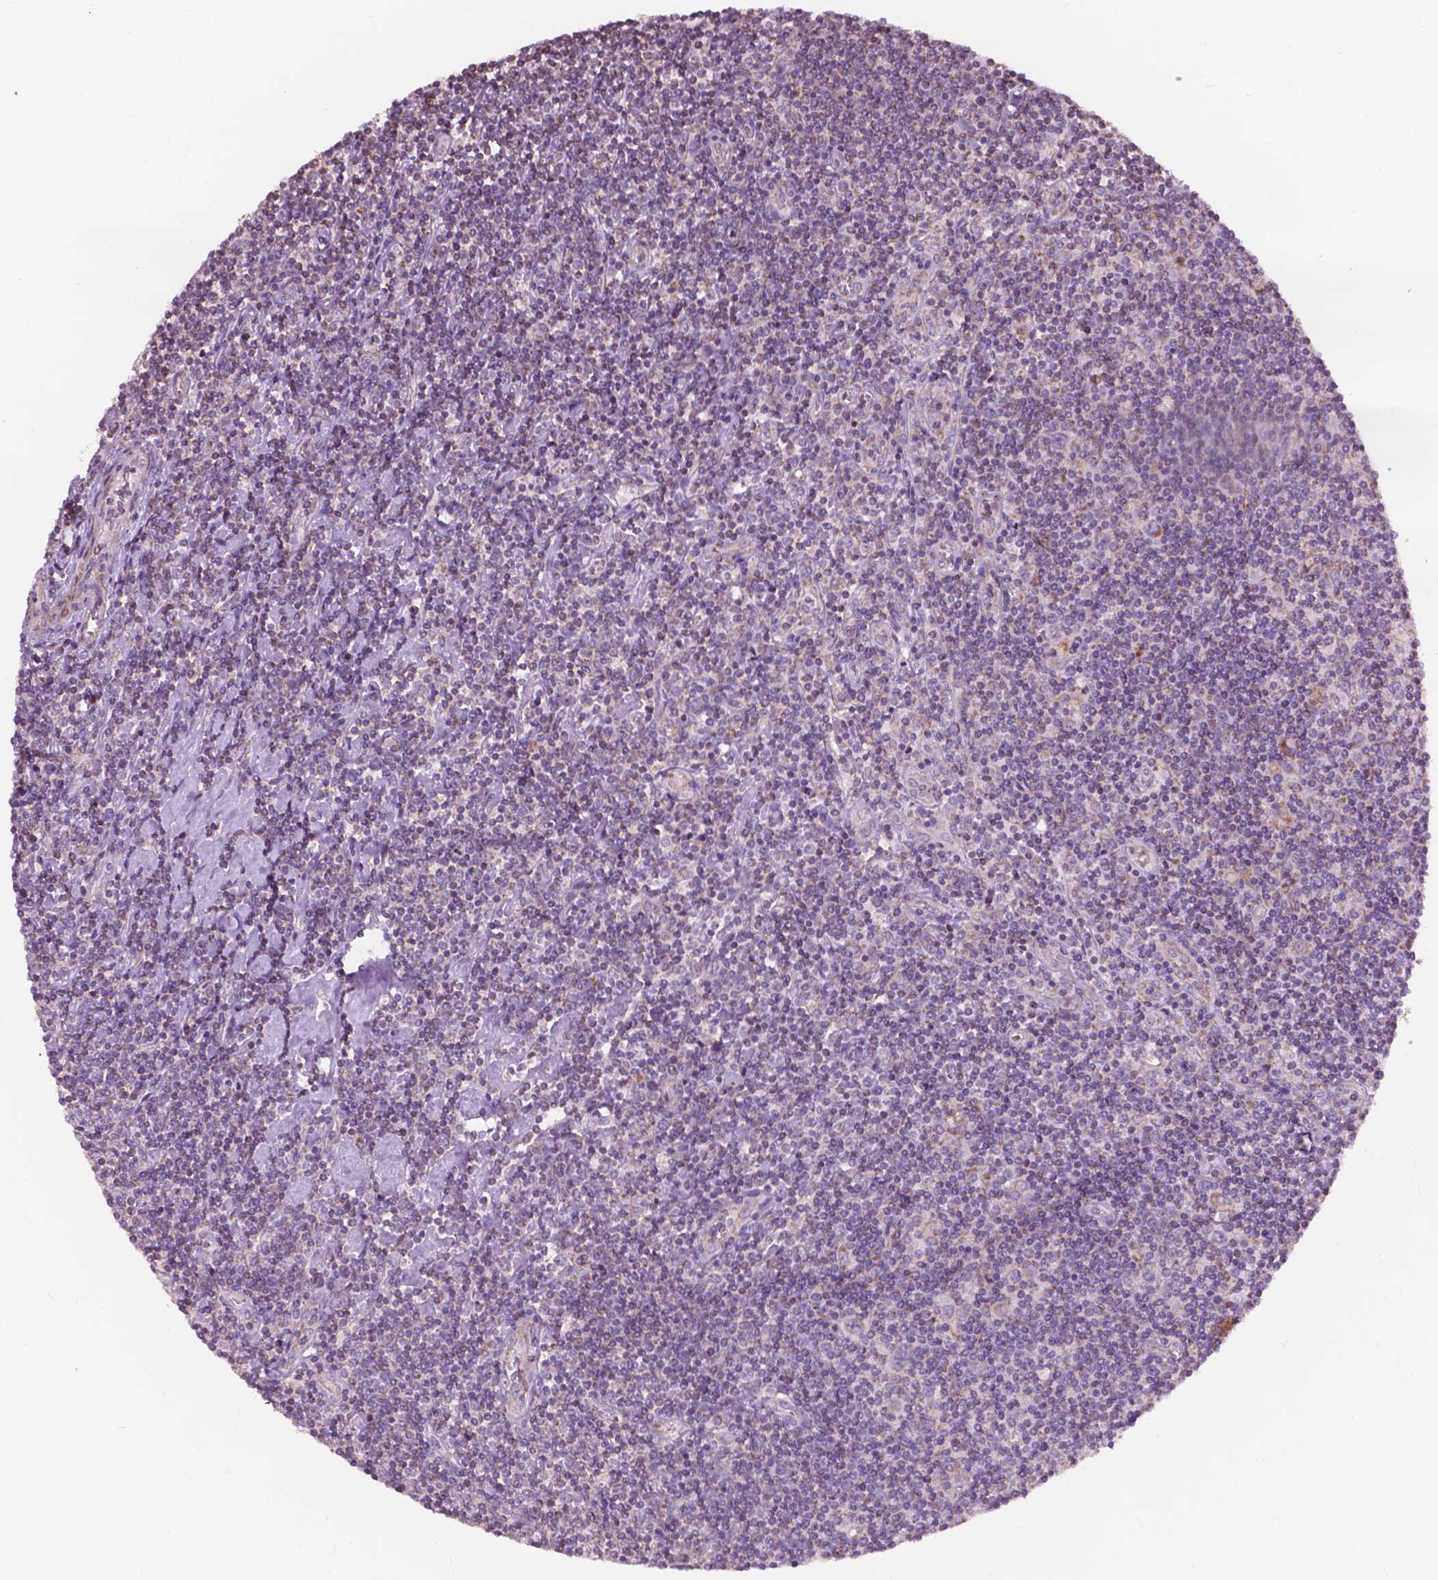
{"staining": {"intensity": "moderate", "quantity": "<25%", "location": "cytoplasmic/membranous"}, "tissue": "lymphoma", "cell_type": "Tumor cells", "image_type": "cancer", "snomed": [{"axis": "morphology", "description": "Hodgkin's disease, NOS"}, {"axis": "topography", "description": "Lymph node"}], "caption": "Lymphoma stained with a protein marker displays moderate staining in tumor cells.", "gene": "NDUFA10", "patient": {"sex": "male", "age": 40}}